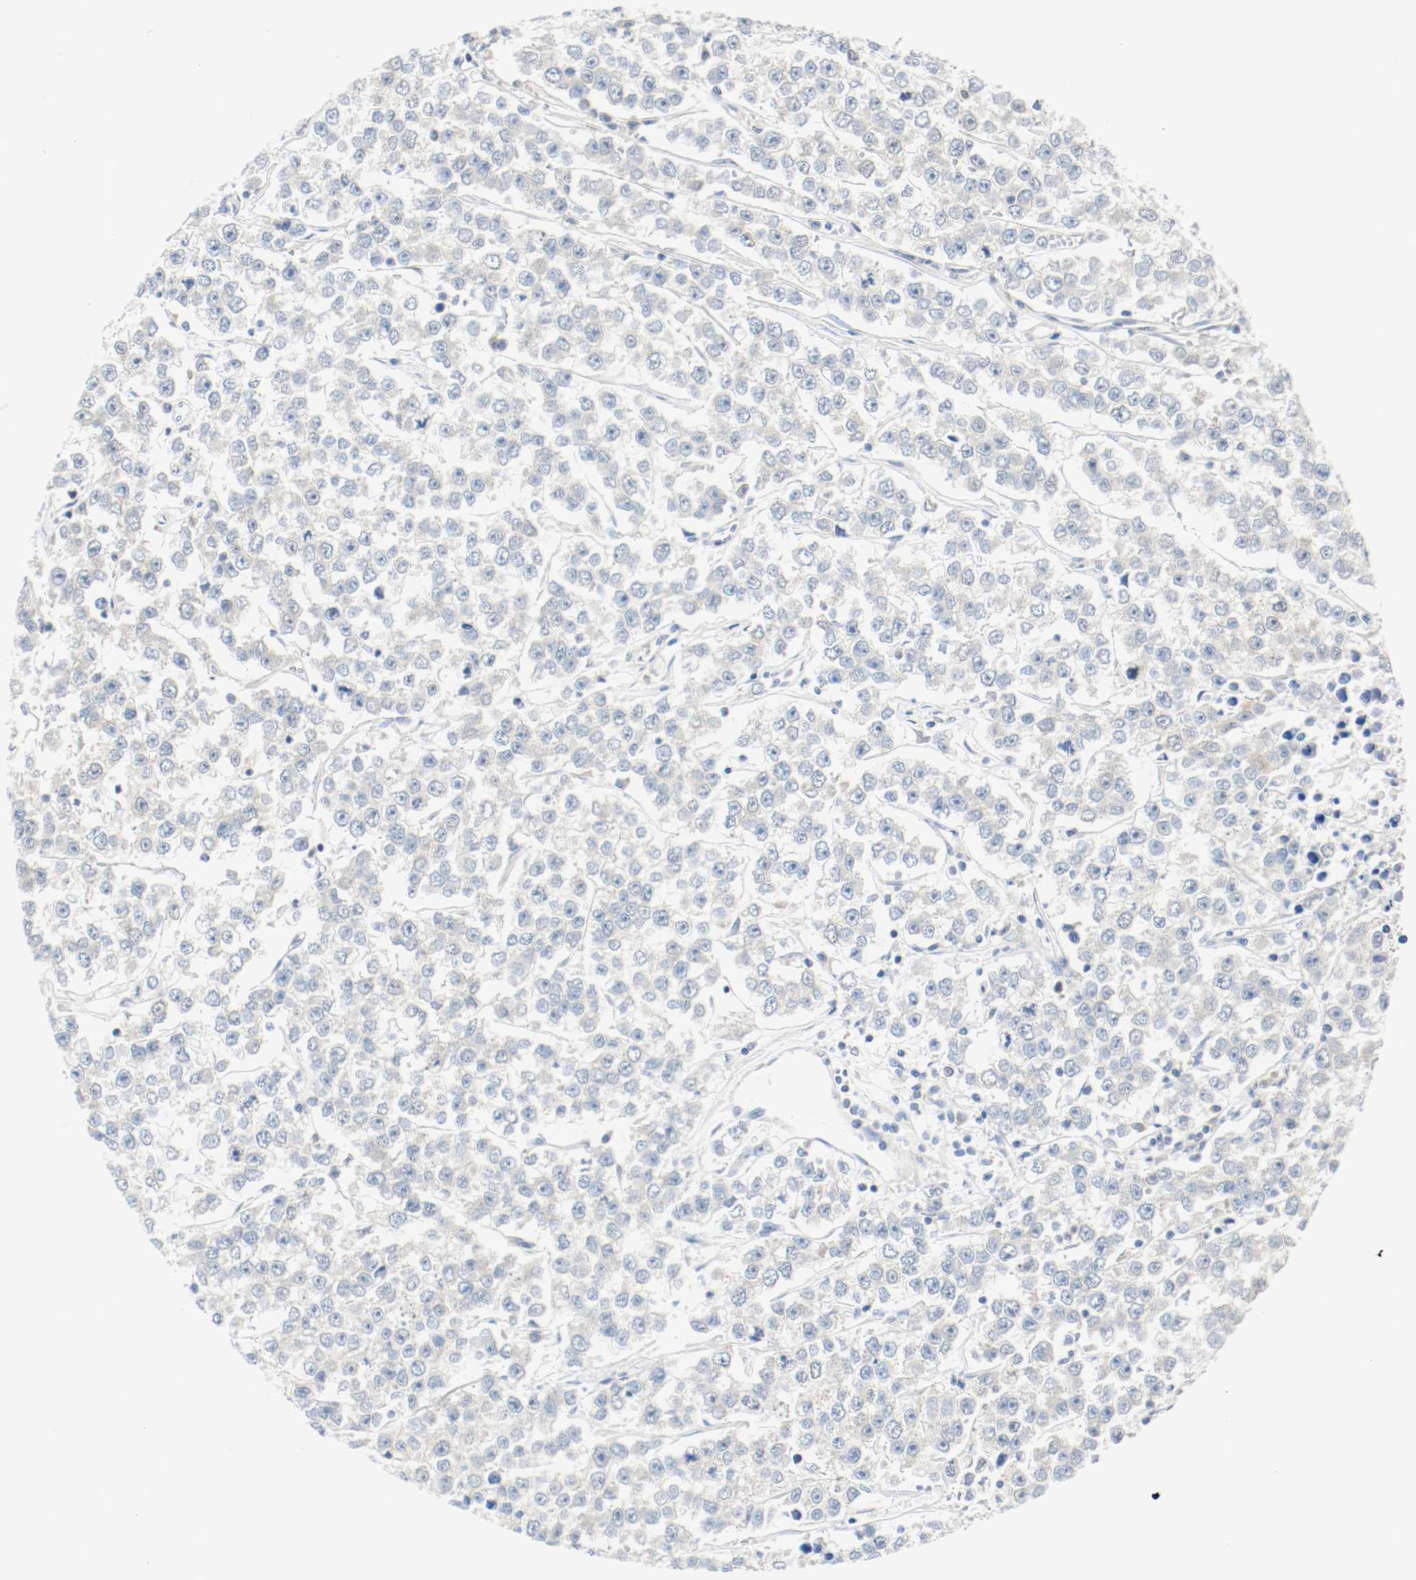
{"staining": {"intensity": "weak", "quantity": "25%-75%", "location": "cytoplasmic/membranous"}, "tissue": "testis cancer", "cell_type": "Tumor cells", "image_type": "cancer", "snomed": [{"axis": "morphology", "description": "Seminoma, NOS"}, {"axis": "morphology", "description": "Carcinoma, Embryonal, NOS"}, {"axis": "topography", "description": "Testis"}], "caption": "Tumor cells show weak cytoplasmic/membranous positivity in approximately 25%-75% of cells in testis cancer (embryonal carcinoma).", "gene": "PPME1", "patient": {"sex": "male", "age": 52}}